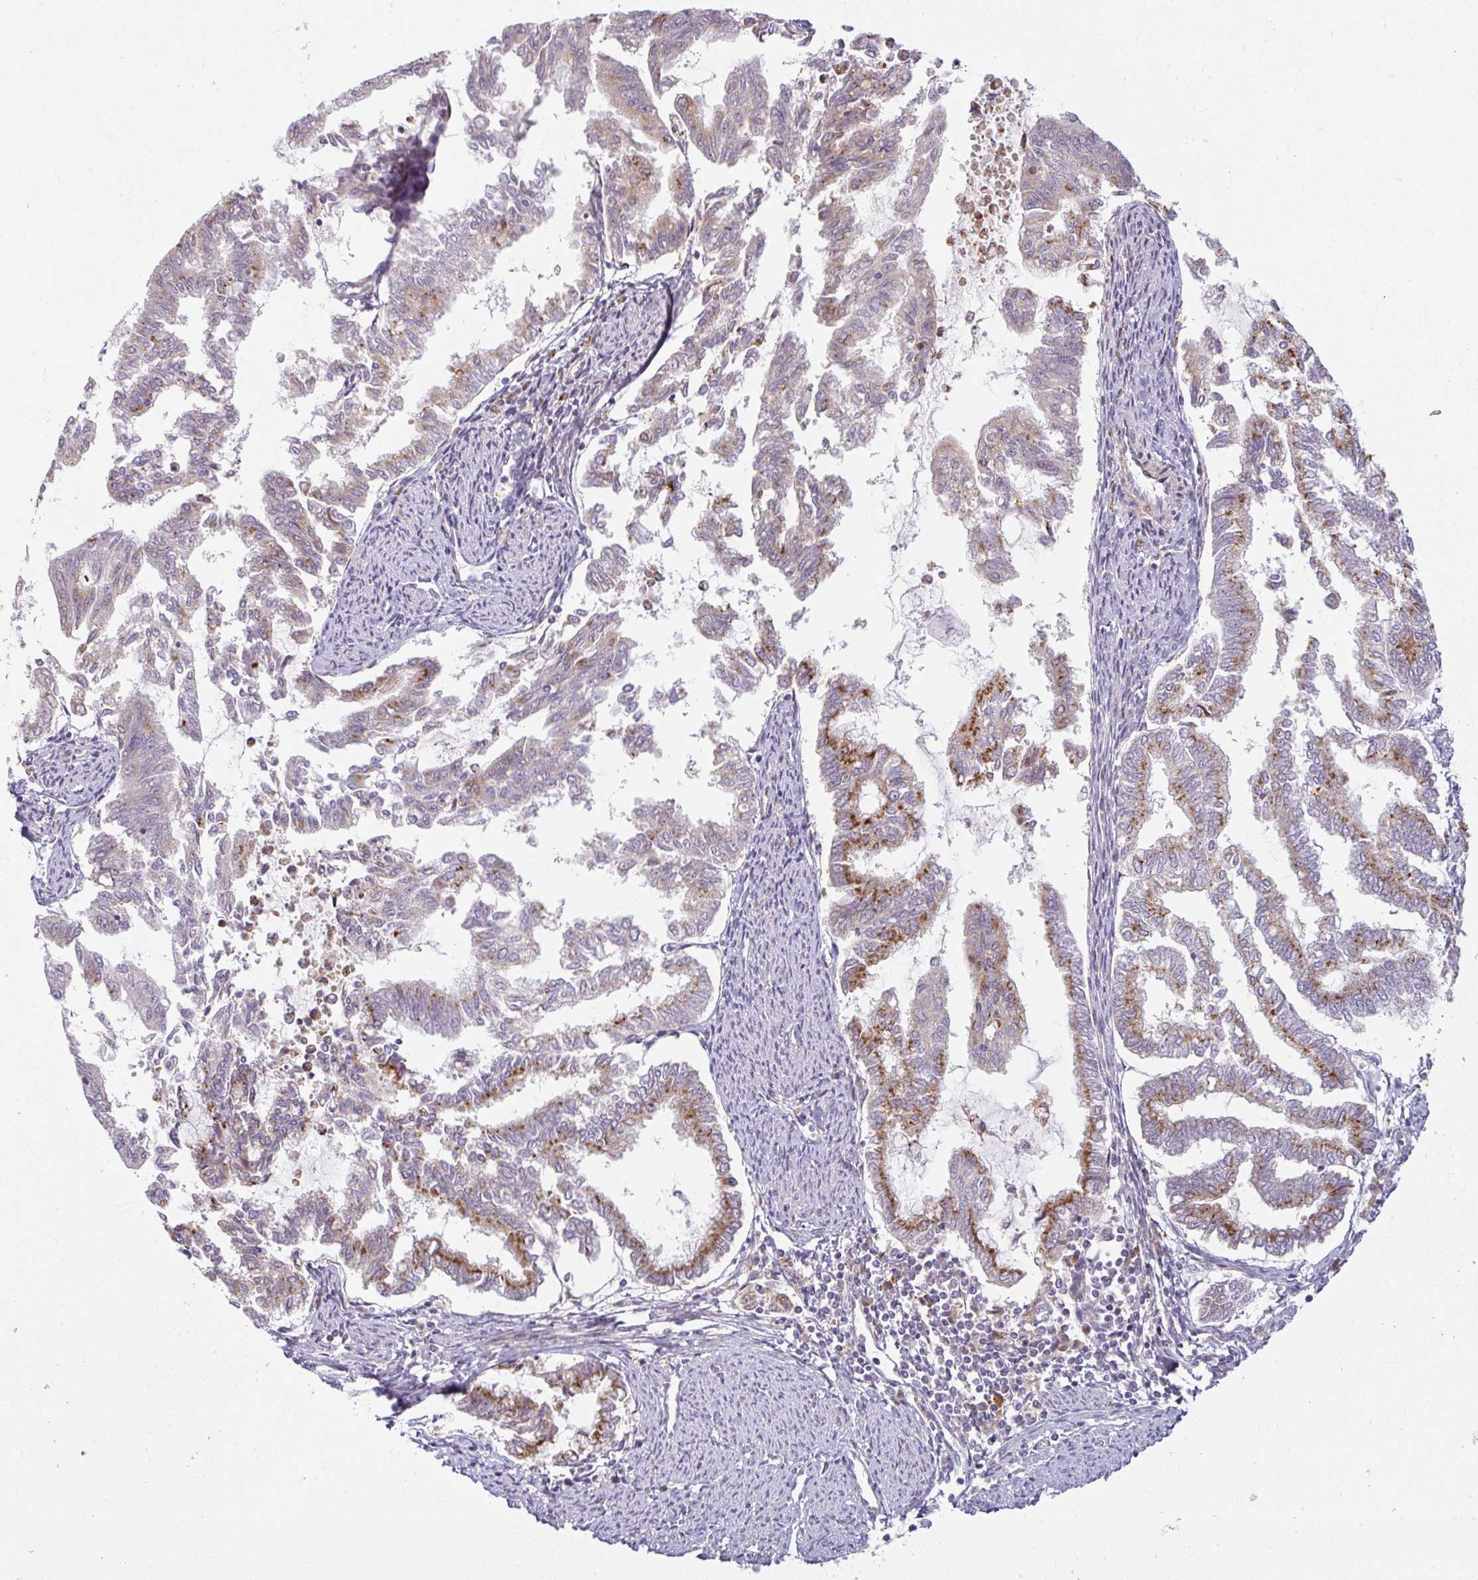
{"staining": {"intensity": "strong", "quantity": "25%-75%", "location": "cytoplasmic/membranous"}, "tissue": "endometrial cancer", "cell_type": "Tumor cells", "image_type": "cancer", "snomed": [{"axis": "morphology", "description": "Adenocarcinoma, NOS"}, {"axis": "topography", "description": "Endometrium"}], "caption": "Immunohistochemistry (DAB (3,3'-diaminobenzidine)) staining of human endometrial cancer demonstrates strong cytoplasmic/membranous protein expression in approximately 25%-75% of tumor cells.", "gene": "MOB1A", "patient": {"sex": "female", "age": 79}}